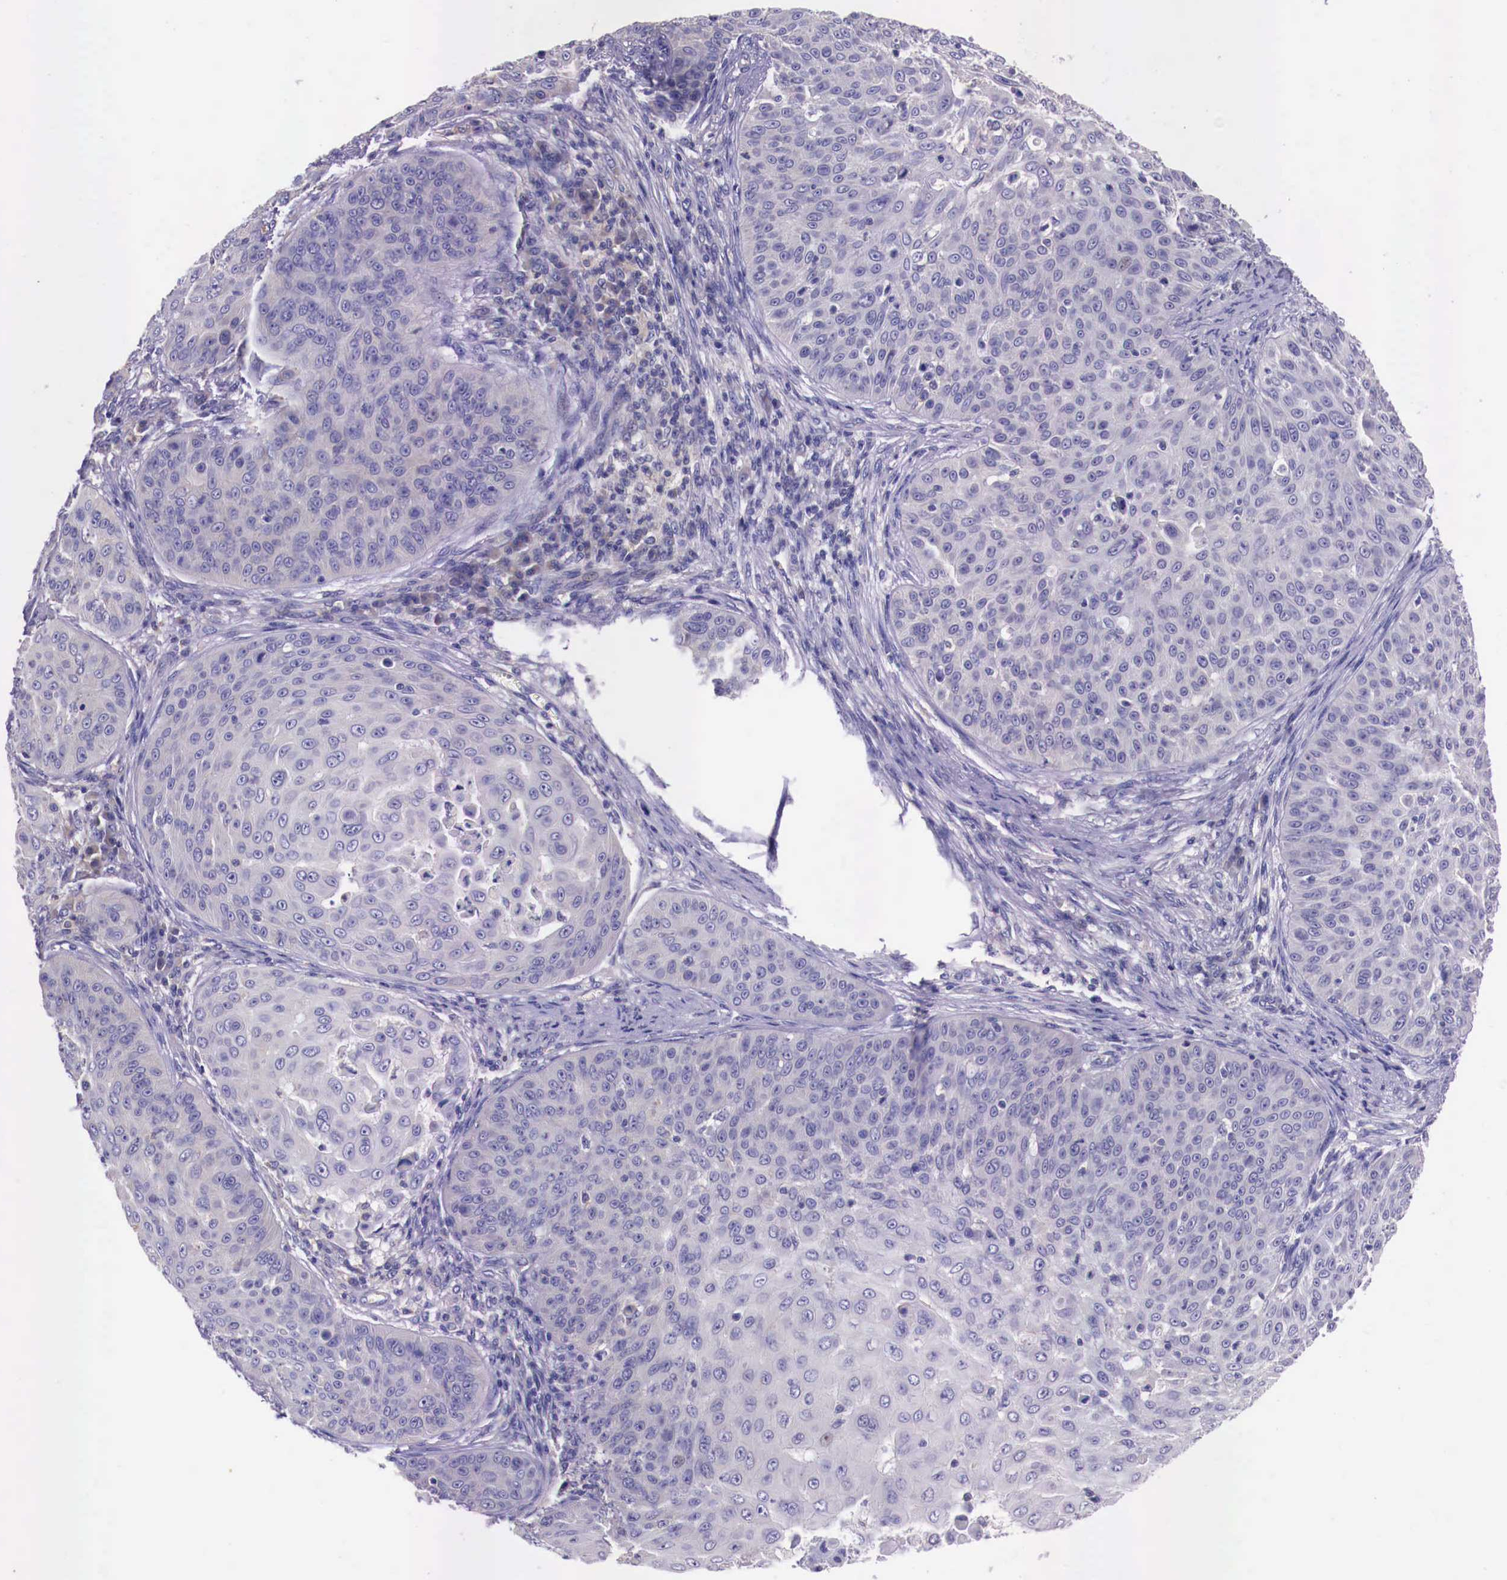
{"staining": {"intensity": "negative", "quantity": "none", "location": "none"}, "tissue": "skin cancer", "cell_type": "Tumor cells", "image_type": "cancer", "snomed": [{"axis": "morphology", "description": "Squamous cell carcinoma, NOS"}, {"axis": "topography", "description": "Skin"}], "caption": "Skin cancer (squamous cell carcinoma) stained for a protein using immunohistochemistry exhibits no staining tumor cells.", "gene": "GRIPAP1", "patient": {"sex": "male", "age": 82}}